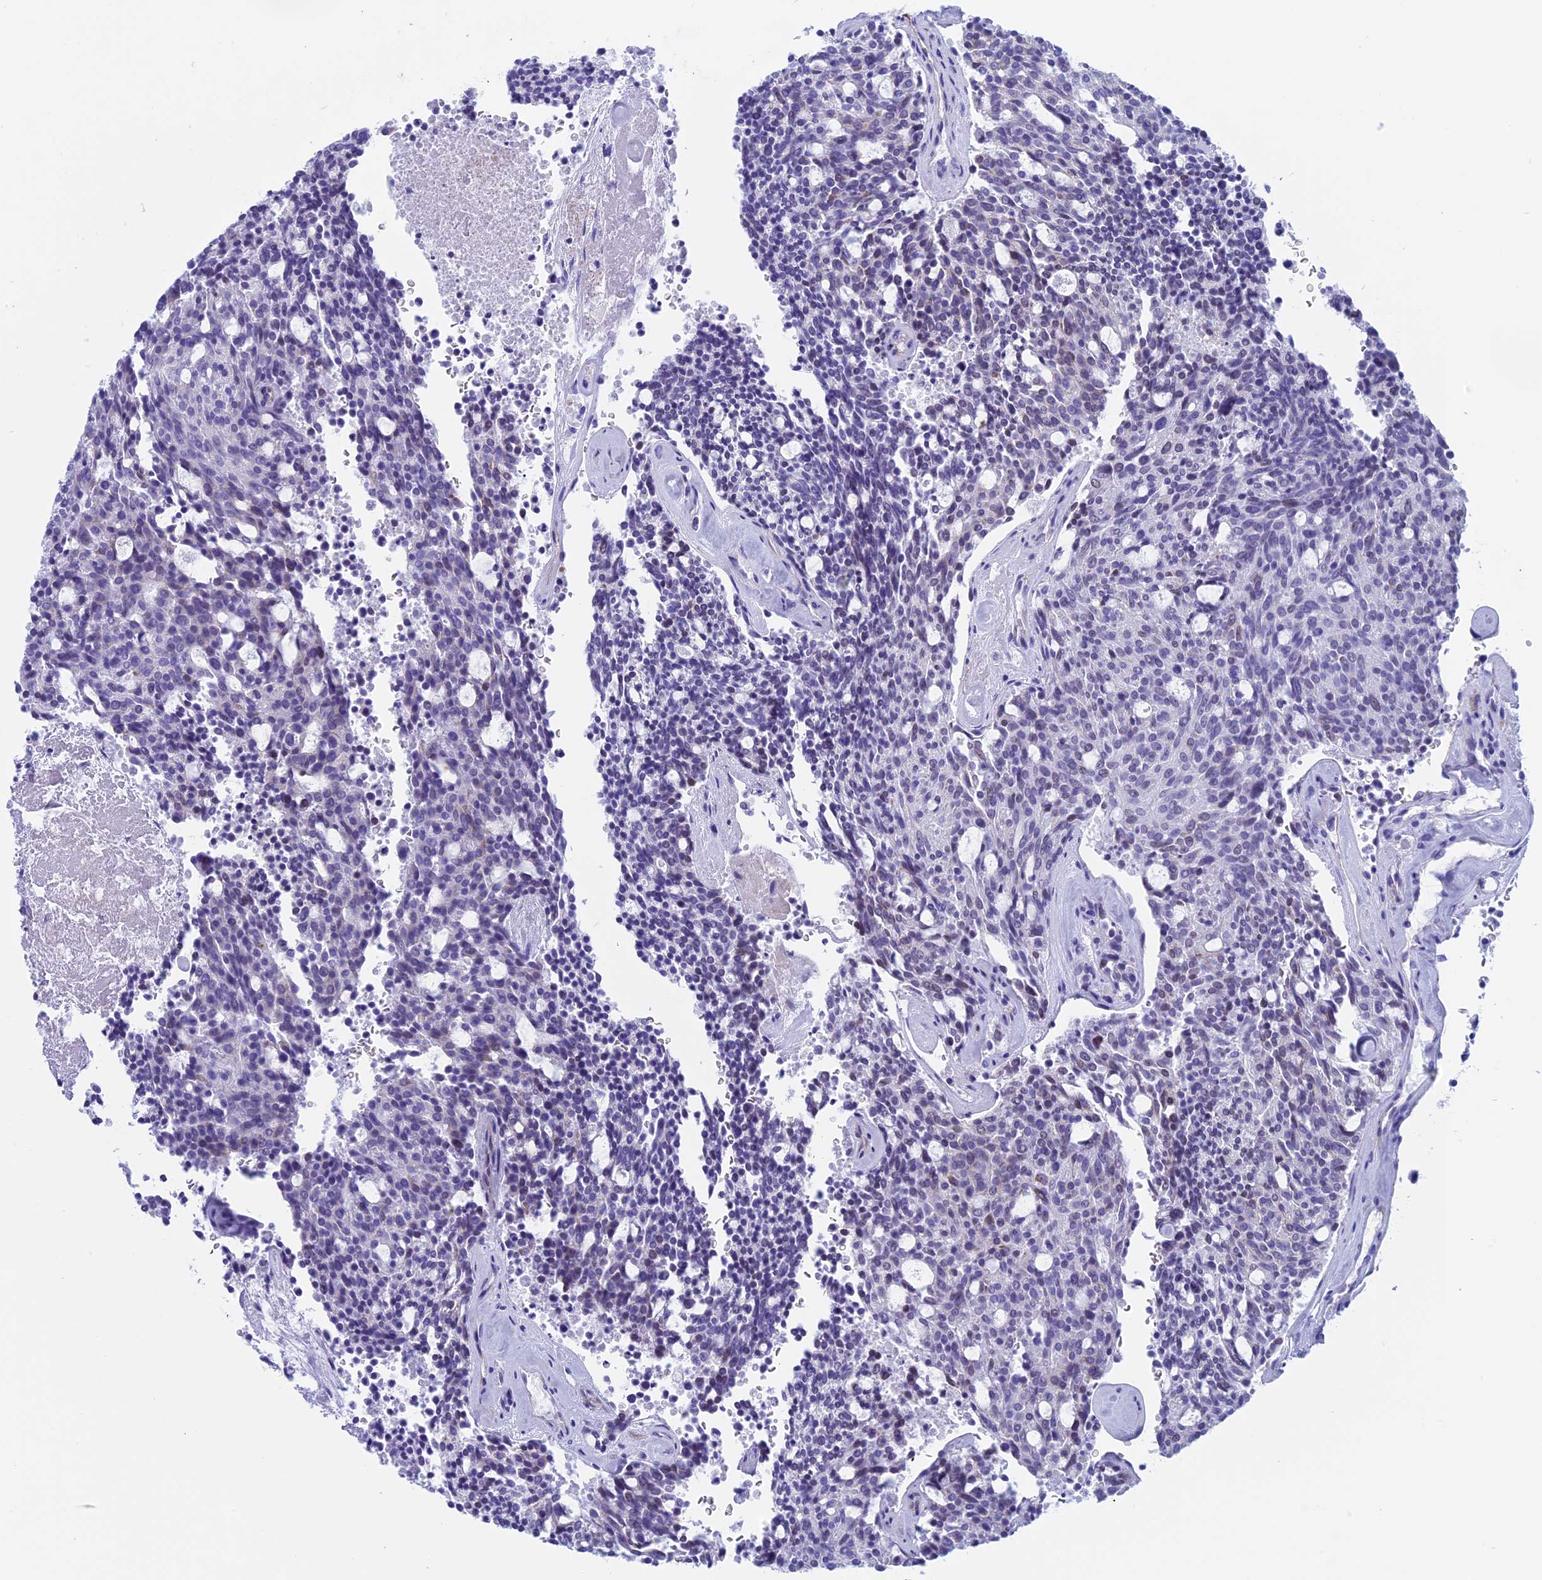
{"staining": {"intensity": "negative", "quantity": "none", "location": "none"}, "tissue": "carcinoid", "cell_type": "Tumor cells", "image_type": "cancer", "snomed": [{"axis": "morphology", "description": "Carcinoid, malignant, NOS"}, {"axis": "topography", "description": "Pancreas"}], "caption": "Carcinoid stained for a protein using IHC displays no staining tumor cells.", "gene": "FAM169A", "patient": {"sex": "female", "age": 54}}